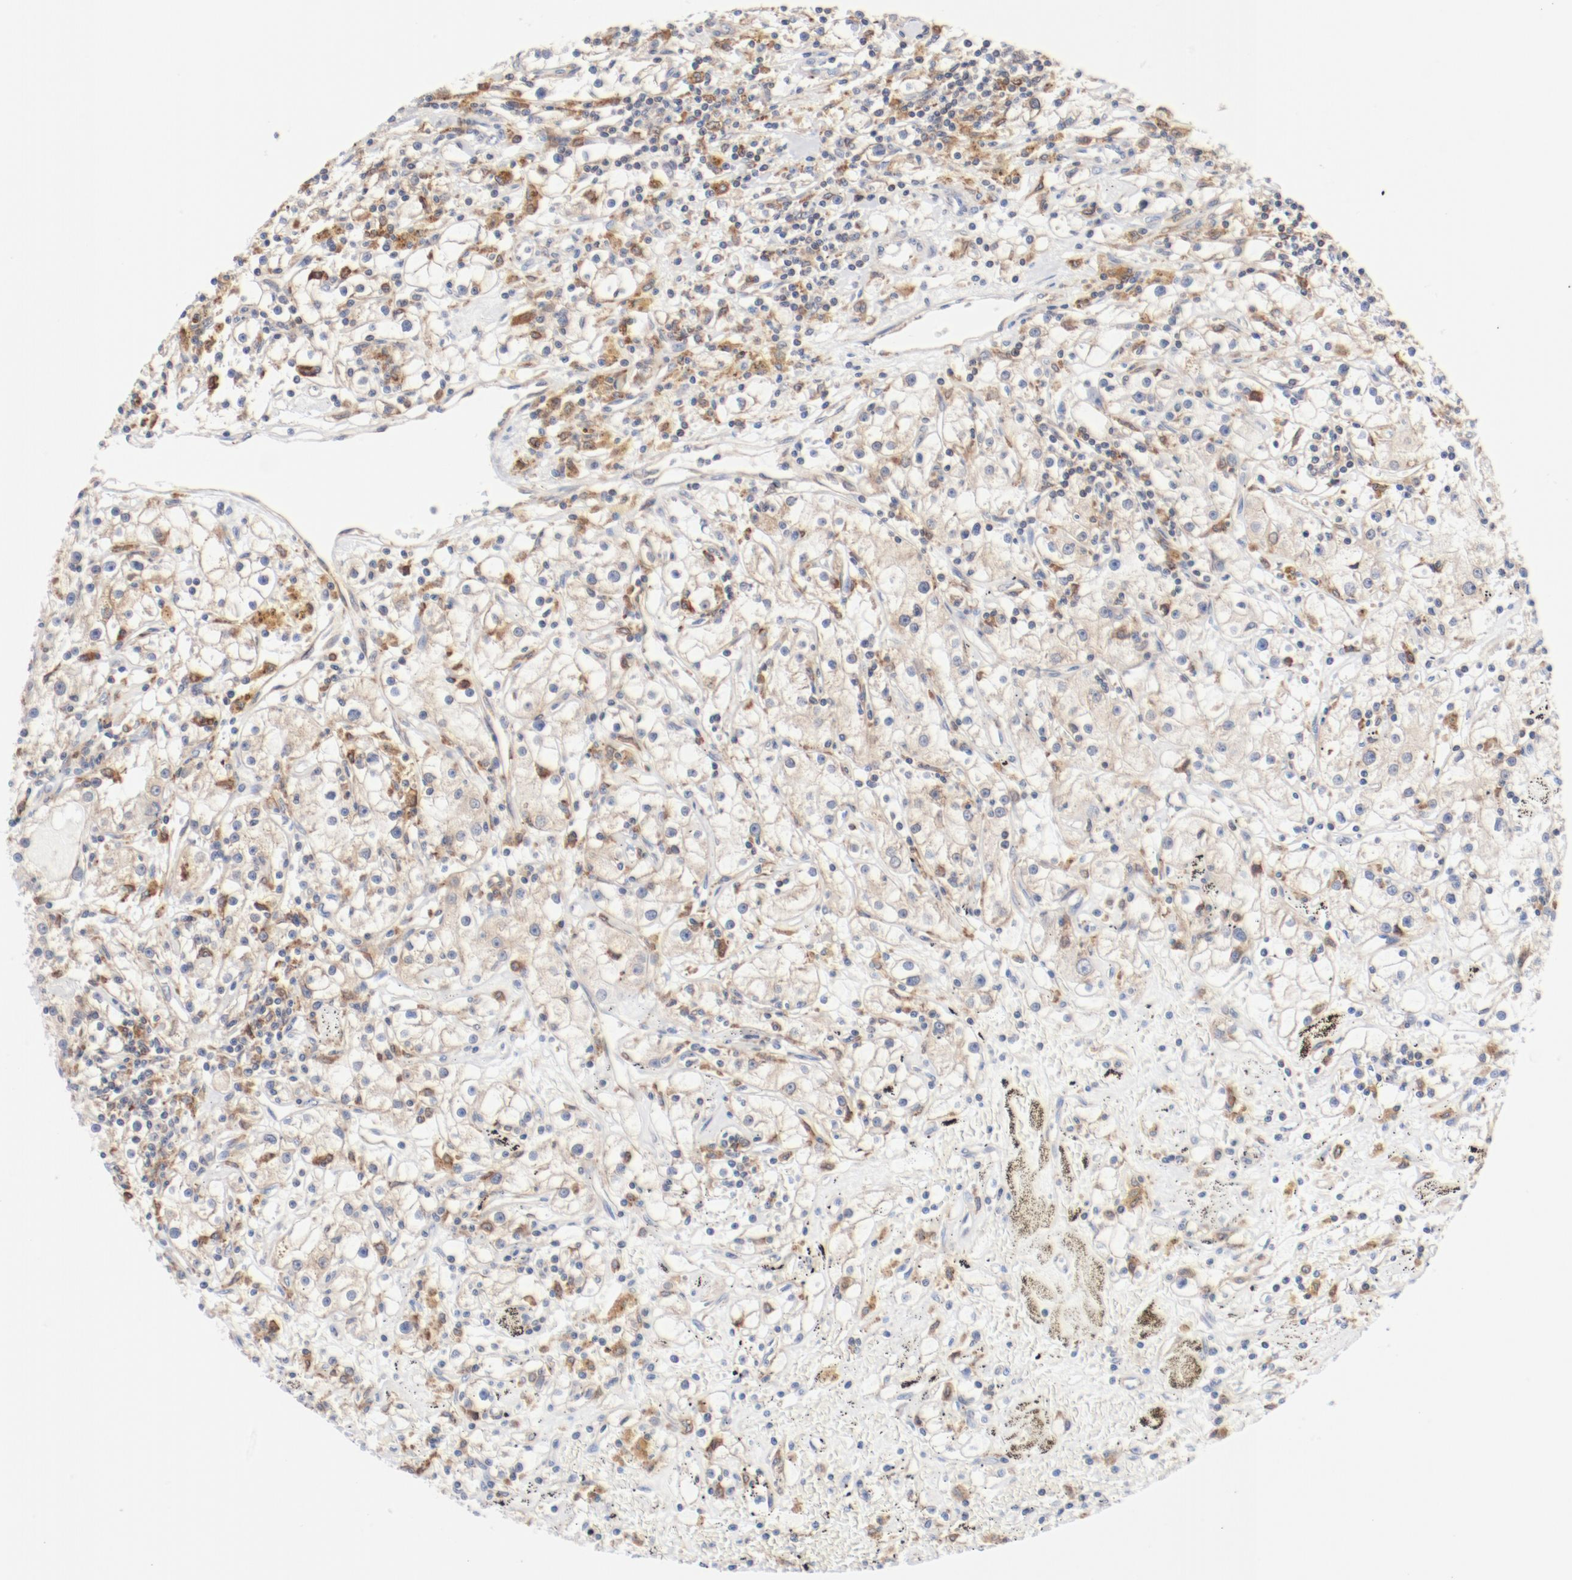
{"staining": {"intensity": "moderate", "quantity": "25%-75%", "location": "cytoplasmic/membranous"}, "tissue": "renal cancer", "cell_type": "Tumor cells", "image_type": "cancer", "snomed": [{"axis": "morphology", "description": "Adenocarcinoma, NOS"}, {"axis": "topography", "description": "Kidney"}], "caption": "Protein analysis of adenocarcinoma (renal) tissue reveals moderate cytoplasmic/membranous positivity in about 25%-75% of tumor cells.", "gene": "PDPK1", "patient": {"sex": "male", "age": 56}}